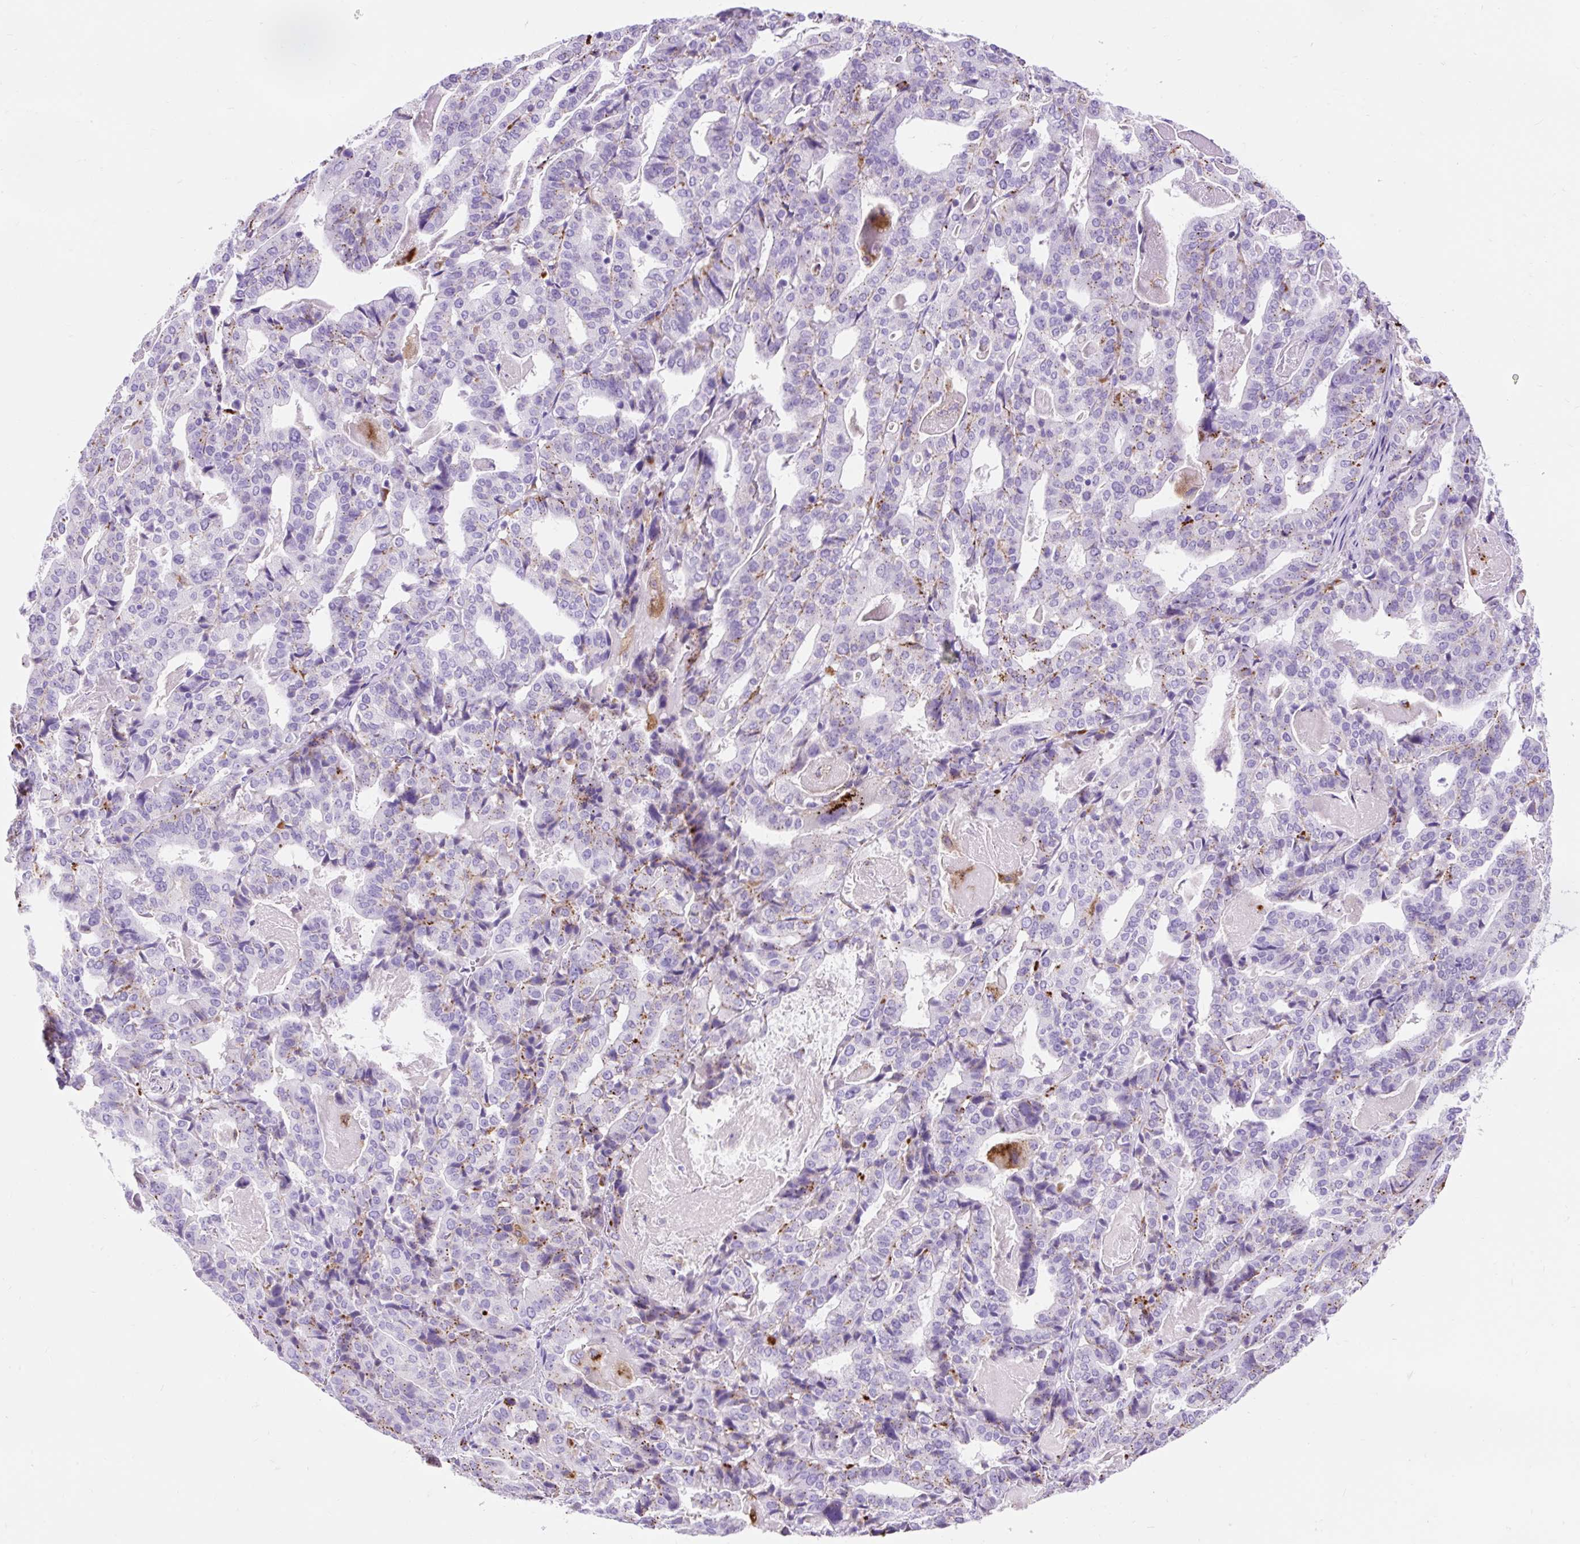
{"staining": {"intensity": "moderate", "quantity": "<25%", "location": "cytoplasmic/membranous"}, "tissue": "stomach cancer", "cell_type": "Tumor cells", "image_type": "cancer", "snomed": [{"axis": "morphology", "description": "Adenocarcinoma, NOS"}, {"axis": "topography", "description": "Stomach"}], "caption": "Human stomach cancer stained for a protein (brown) displays moderate cytoplasmic/membranous positive expression in approximately <25% of tumor cells.", "gene": "HEXB", "patient": {"sex": "male", "age": 48}}